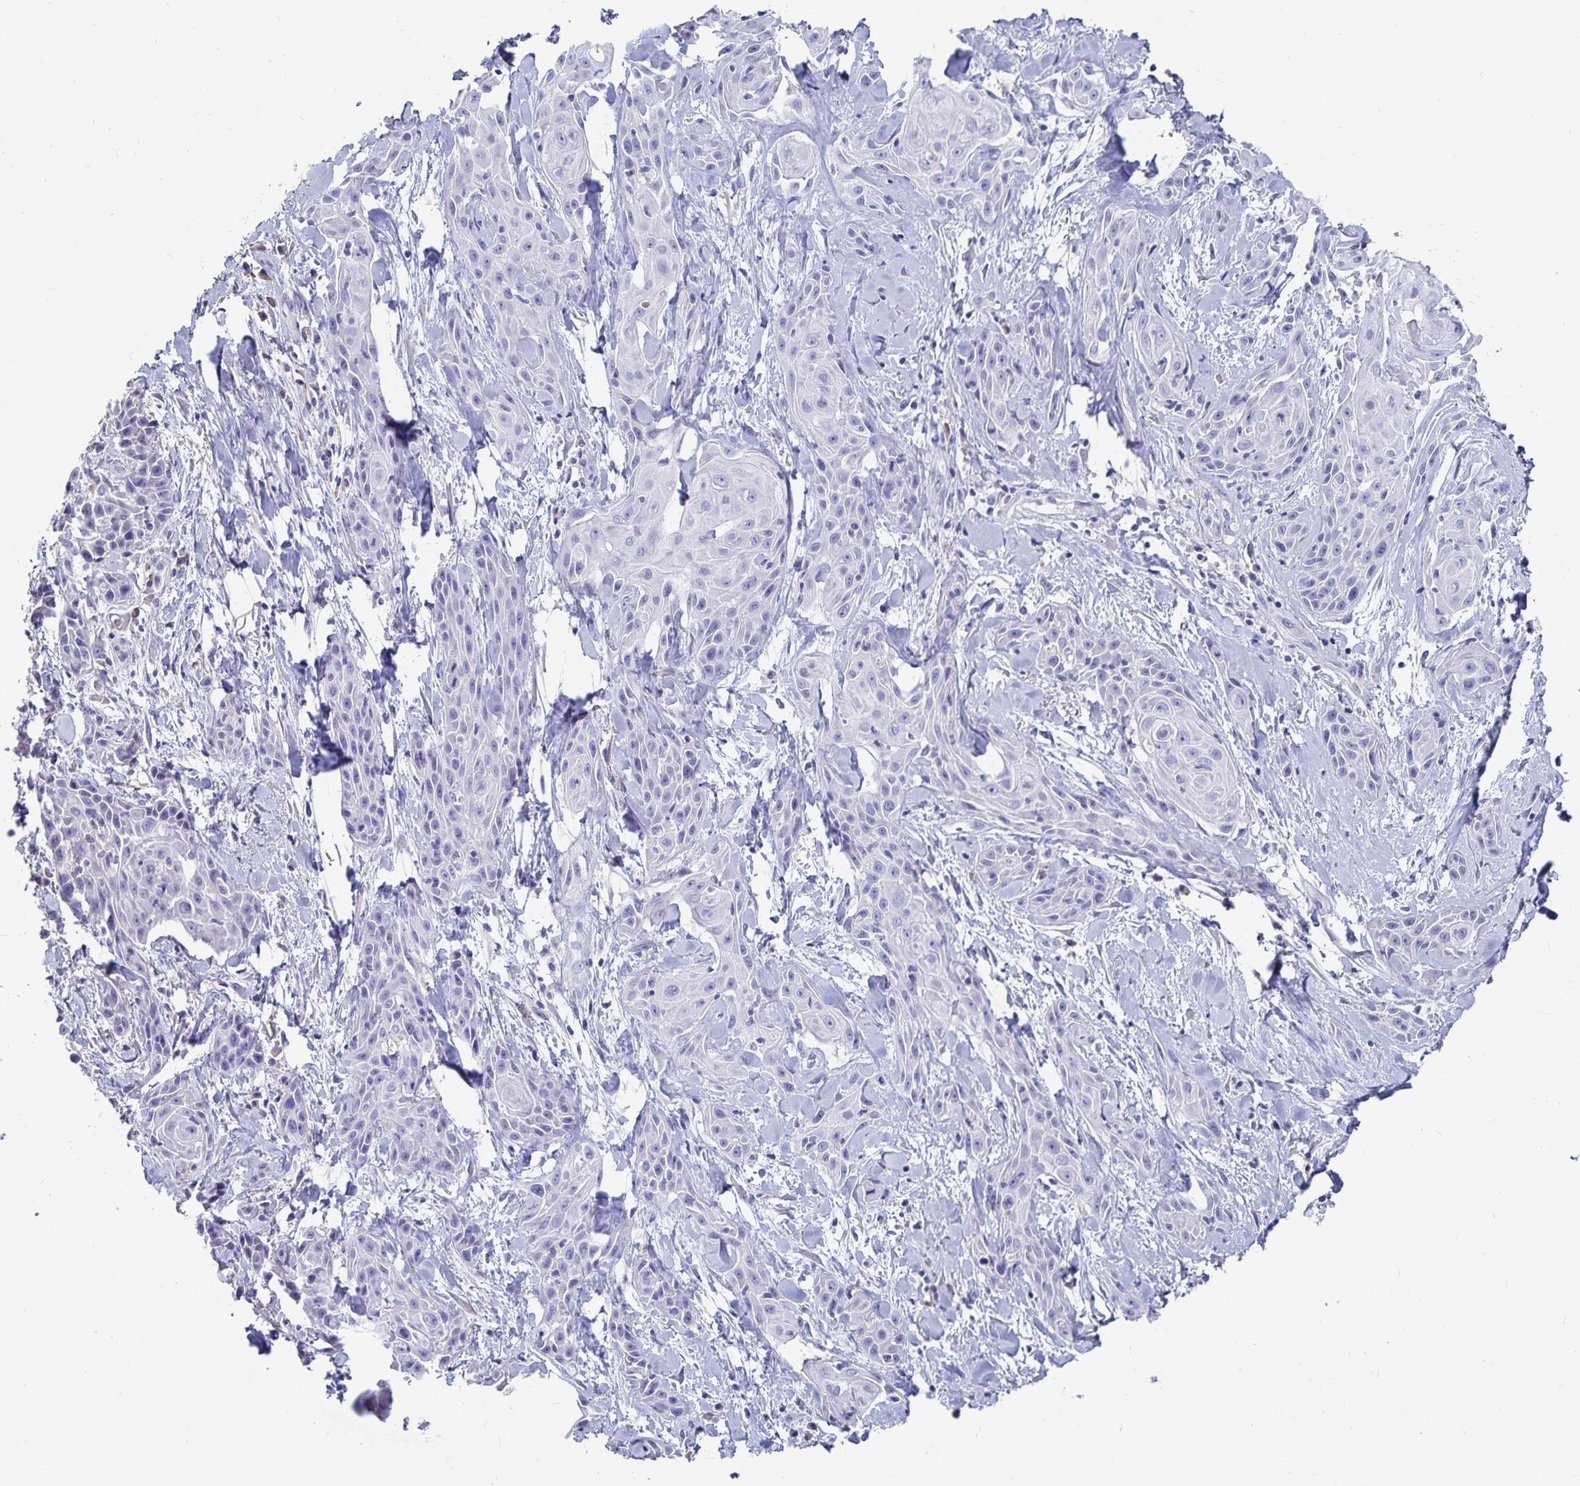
{"staining": {"intensity": "negative", "quantity": "none", "location": "none"}, "tissue": "skin cancer", "cell_type": "Tumor cells", "image_type": "cancer", "snomed": [{"axis": "morphology", "description": "Squamous cell carcinoma, NOS"}, {"axis": "topography", "description": "Skin"}, {"axis": "topography", "description": "Anal"}], "caption": "Human skin squamous cell carcinoma stained for a protein using IHC displays no expression in tumor cells.", "gene": "CFAP69", "patient": {"sex": "male", "age": 64}}